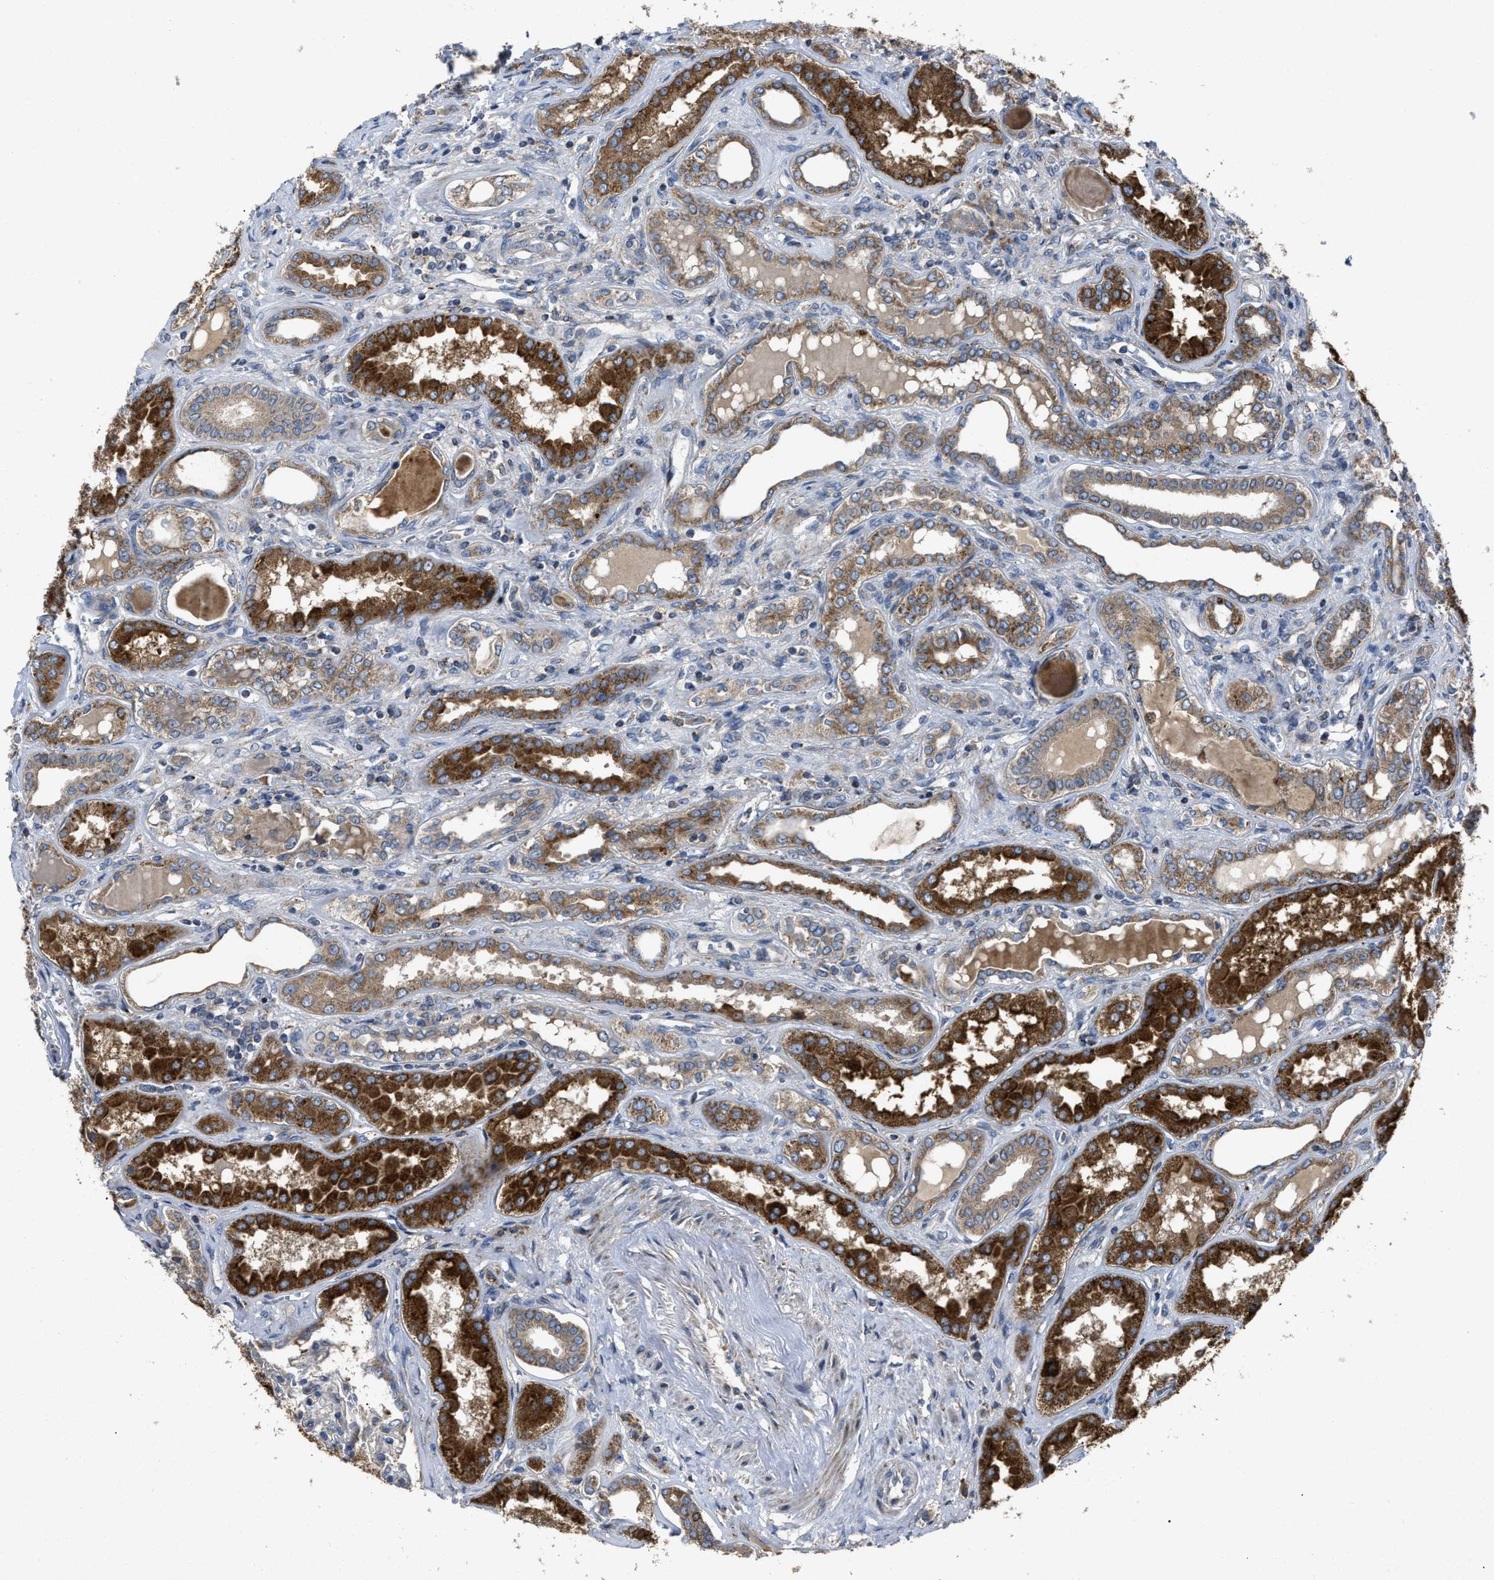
{"staining": {"intensity": "weak", "quantity": "<25%", "location": "cytoplasmic/membranous"}, "tissue": "kidney", "cell_type": "Cells in glomeruli", "image_type": "normal", "snomed": [{"axis": "morphology", "description": "Normal tissue, NOS"}, {"axis": "topography", "description": "Kidney"}], "caption": "Immunohistochemistry micrograph of unremarkable kidney stained for a protein (brown), which reveals no positivity in cells in glomeruli. (Brightfield microscopy of DAB immunohistochemistry (IHC) at high magnification).", "gene": "PASK", "patient": {"sex": "female", "age": 56}}